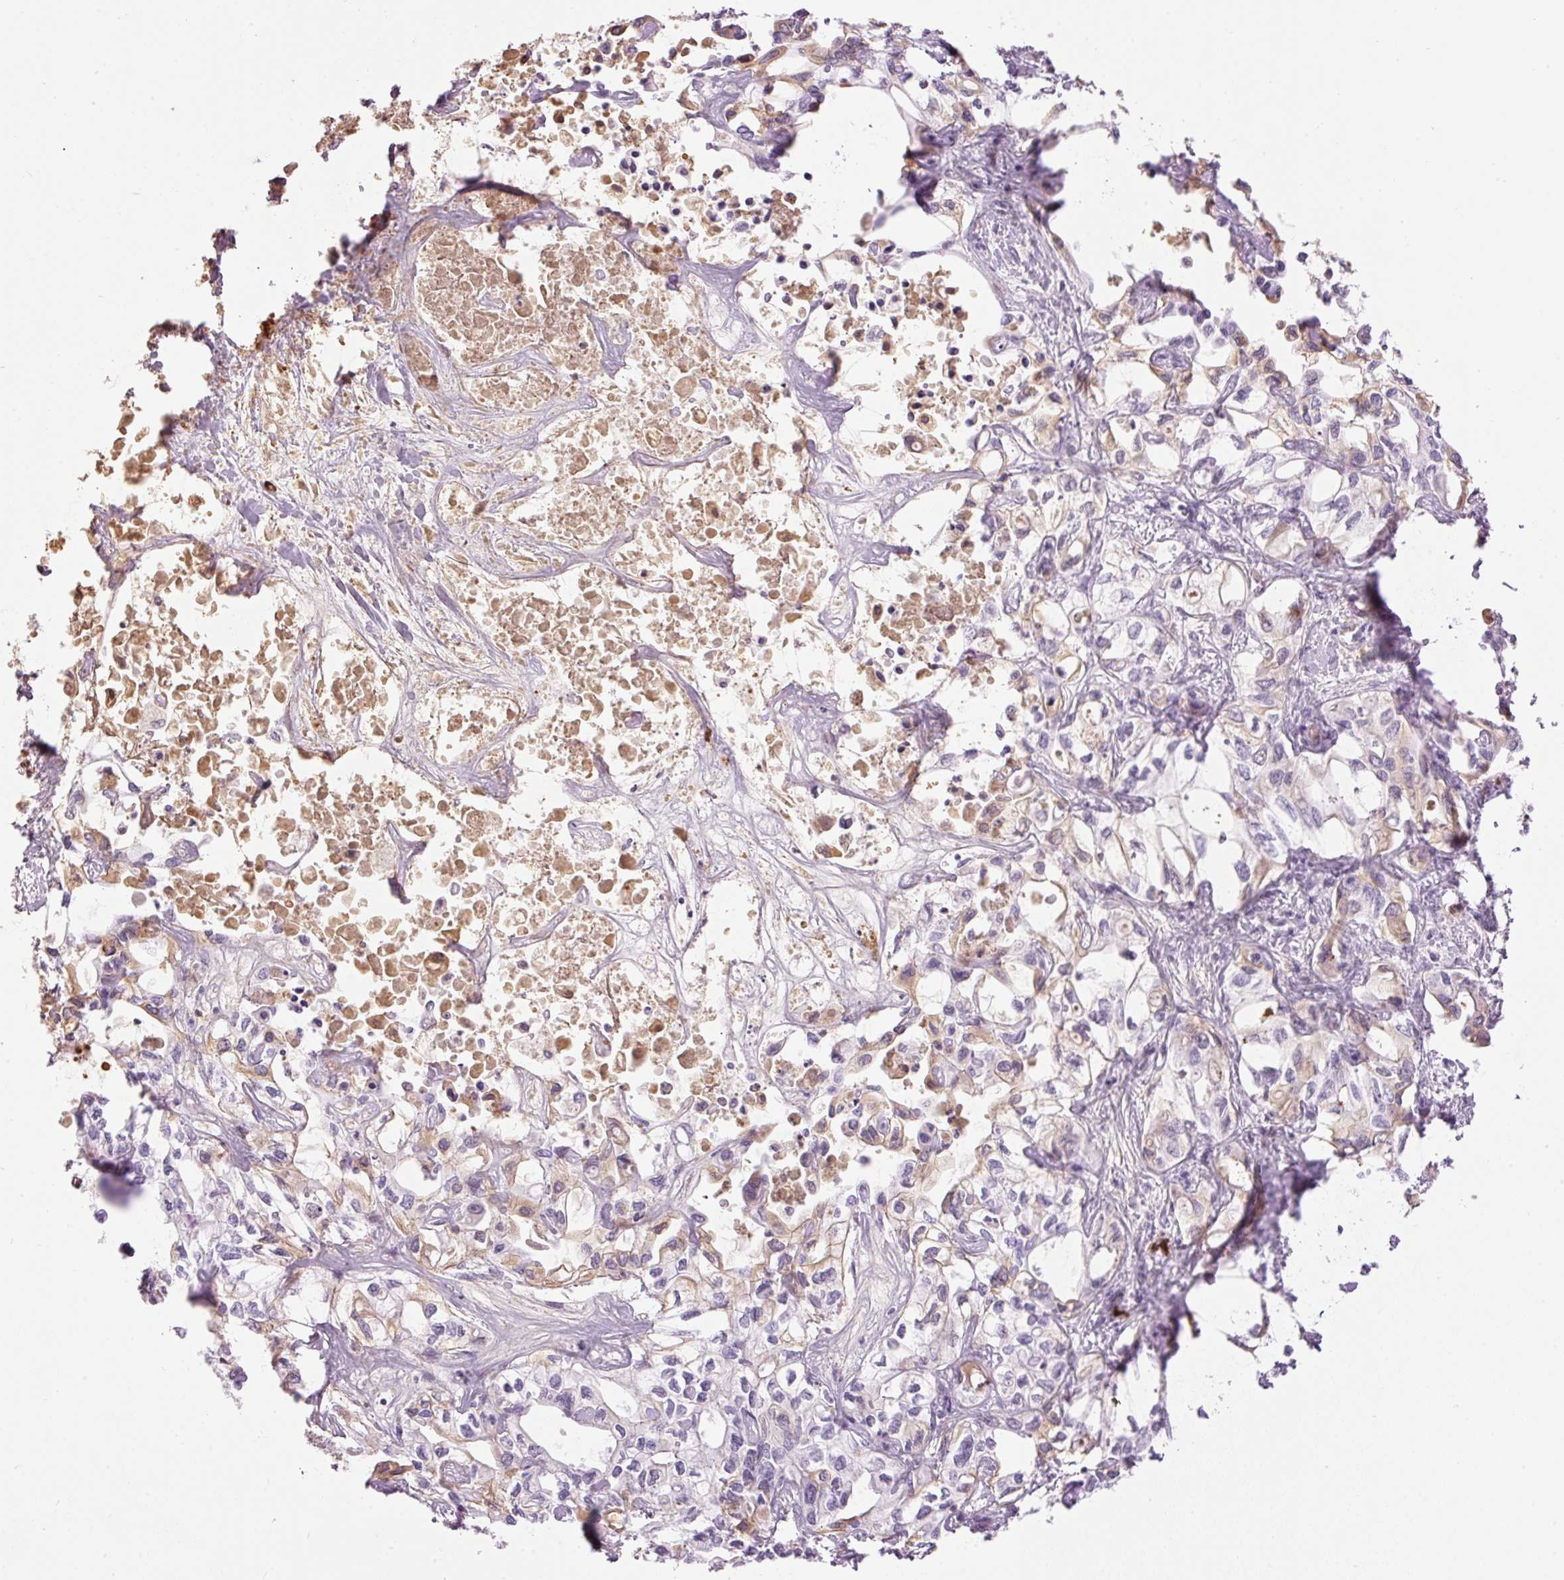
{"staining": {"intensity": "weak", "quantity": "<25%", "location": "cytoplasmic/membranous"}, "tissue": "liver cancer", "cell_type": "Tumor cells", "image_type": "cancer", "snomed": [{"axis": "morphology", "description": "Cholangiocarcinoma"}, {"axis": "topography", "description": "Liver"}], "caption": "DAB immunohistochemical staining of cholangiocarcinoma (liver) reveals no significant staining in tumor cells.", "gene": "PRPF38B", "patient": {"sex": "female", "age": 64}}